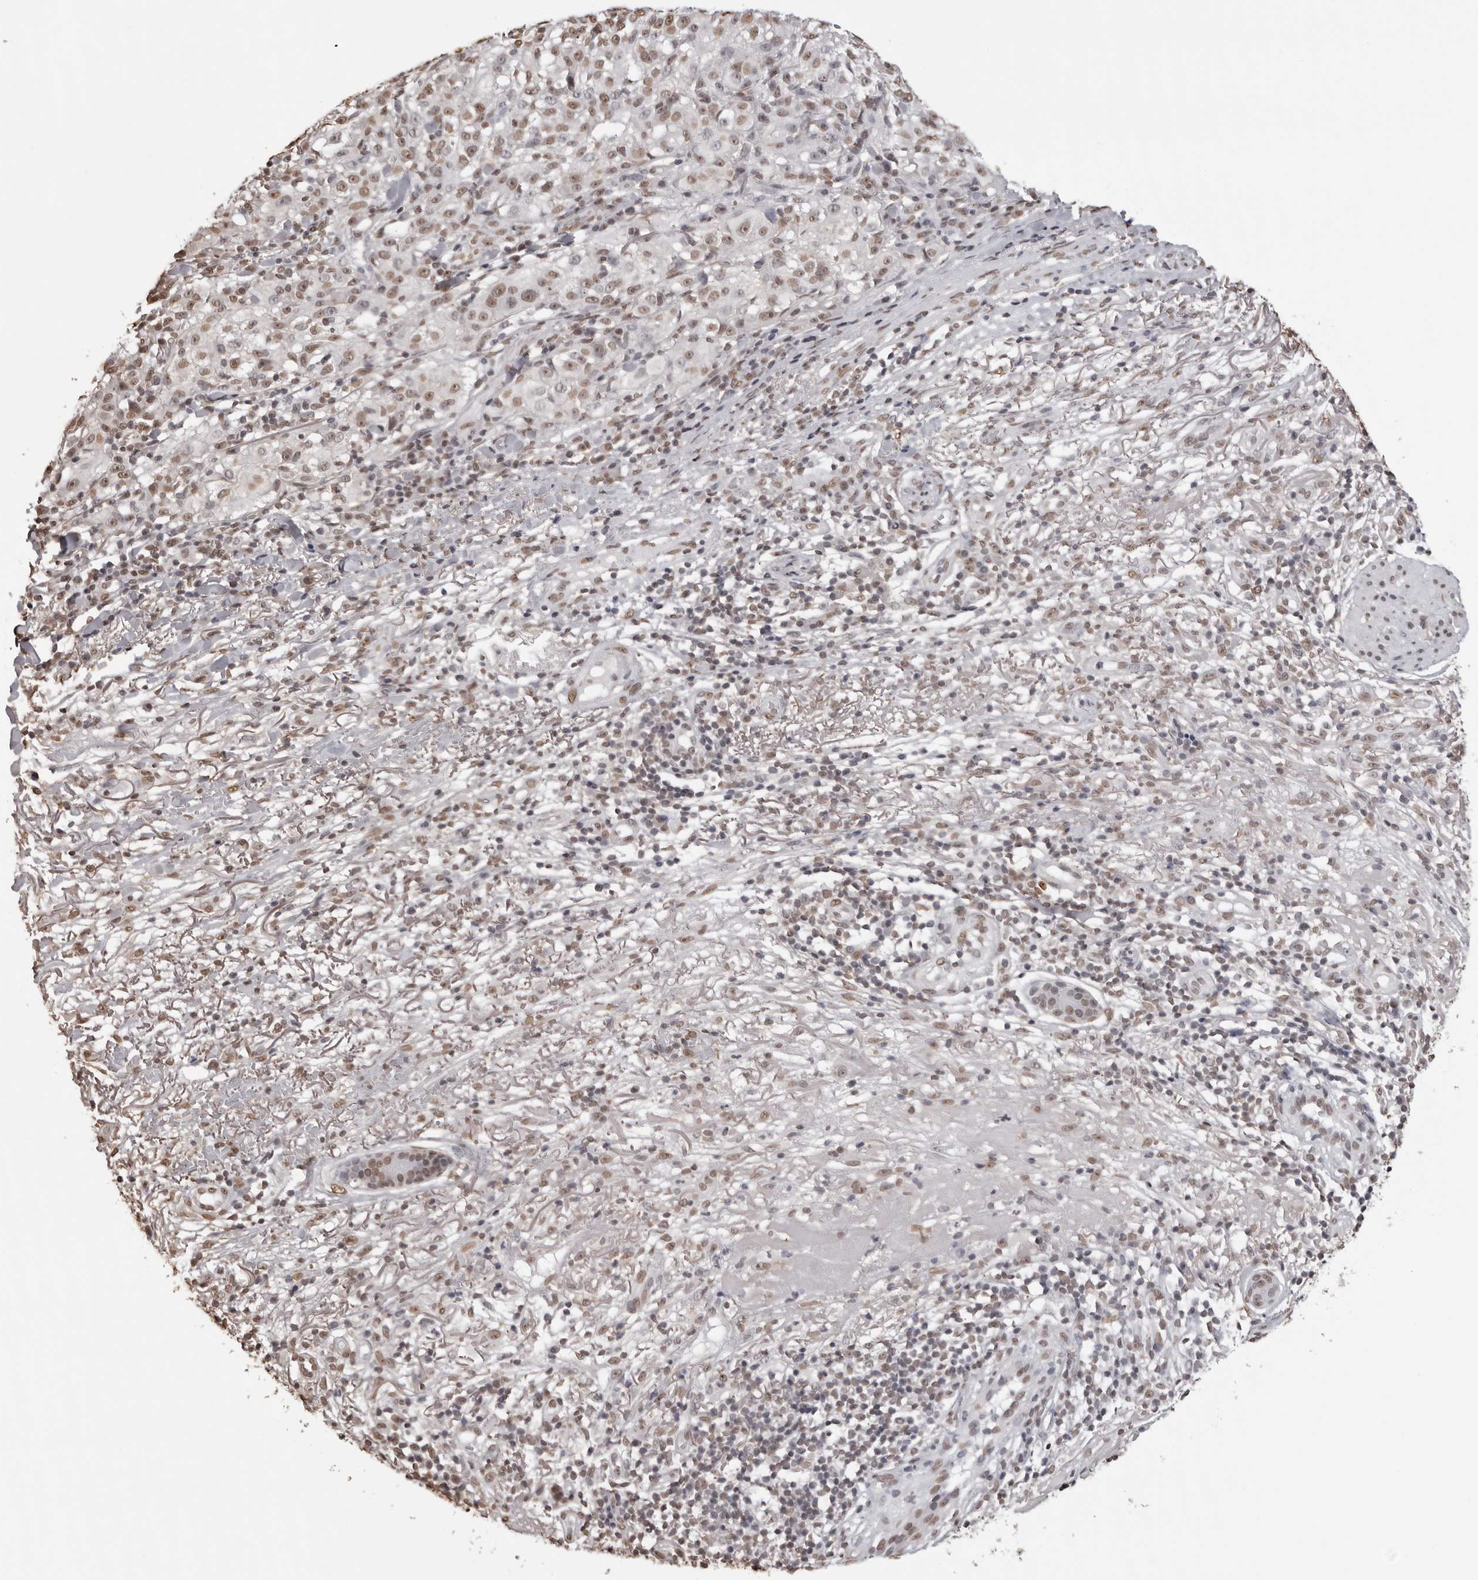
{"staining": {"intensity": "weak", "quantity": ">75%", "location": "nuclear"}, "tissue": "melanoma", "cell_type": "Tumor cells", "image_type": "cancer", "snomed": [{"axis": "morphology", "description": "Necrosis, NOS"}, {"axis": "morphology", "description": "Malignant melanoma, NOS"}, {"axis": "topography", "description": "Skin"}], "caption": "Immunohistochemical staining of melanoma exhibits low levels of weak nuclear protein positivity in about >75% of tumor cells.", "gene": "OLIG3", "patient": {"sex": "female", "age": 87}}